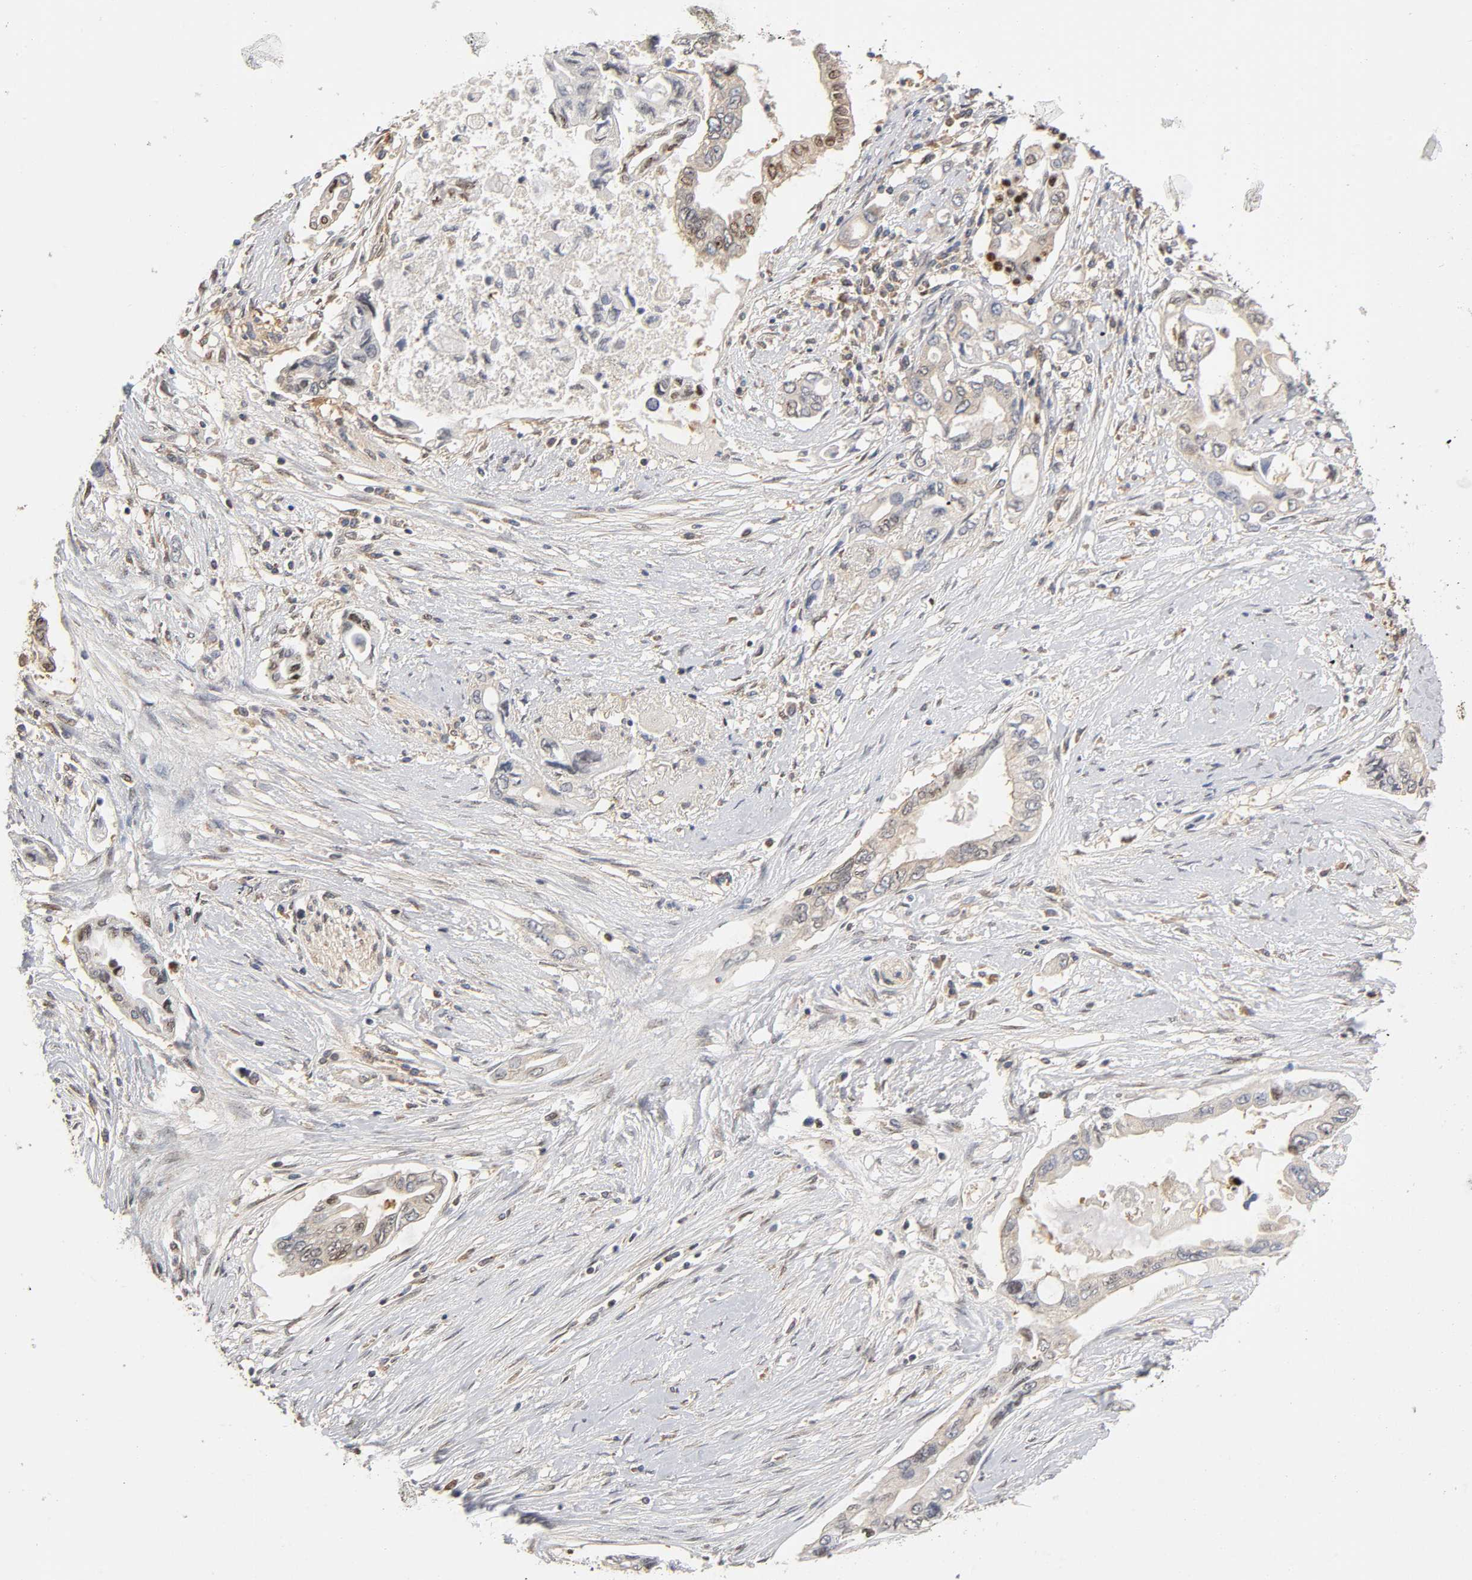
{"staining": {"intensity": "moderate", "quantity": "25%-75%", "location": "nuclear"}, "tissue": "pancreatic cancer", "cell_type": "Tumor cells", "image_type": "cancer", "snomed": [{"axis": "morphology", "description": "Adenocarcinoma, NOS"}, {"axis": "topography", "description": "Pancreas"}], "caption": "This is a histology image of immunohistochemistry staining of pancreatic cancer (adenocarcinoma), which shows moderate expression in the nuclear of tumor cells.", "gene": "PAFAH1B1", "patient": {"sex": "female", "age": 57}}